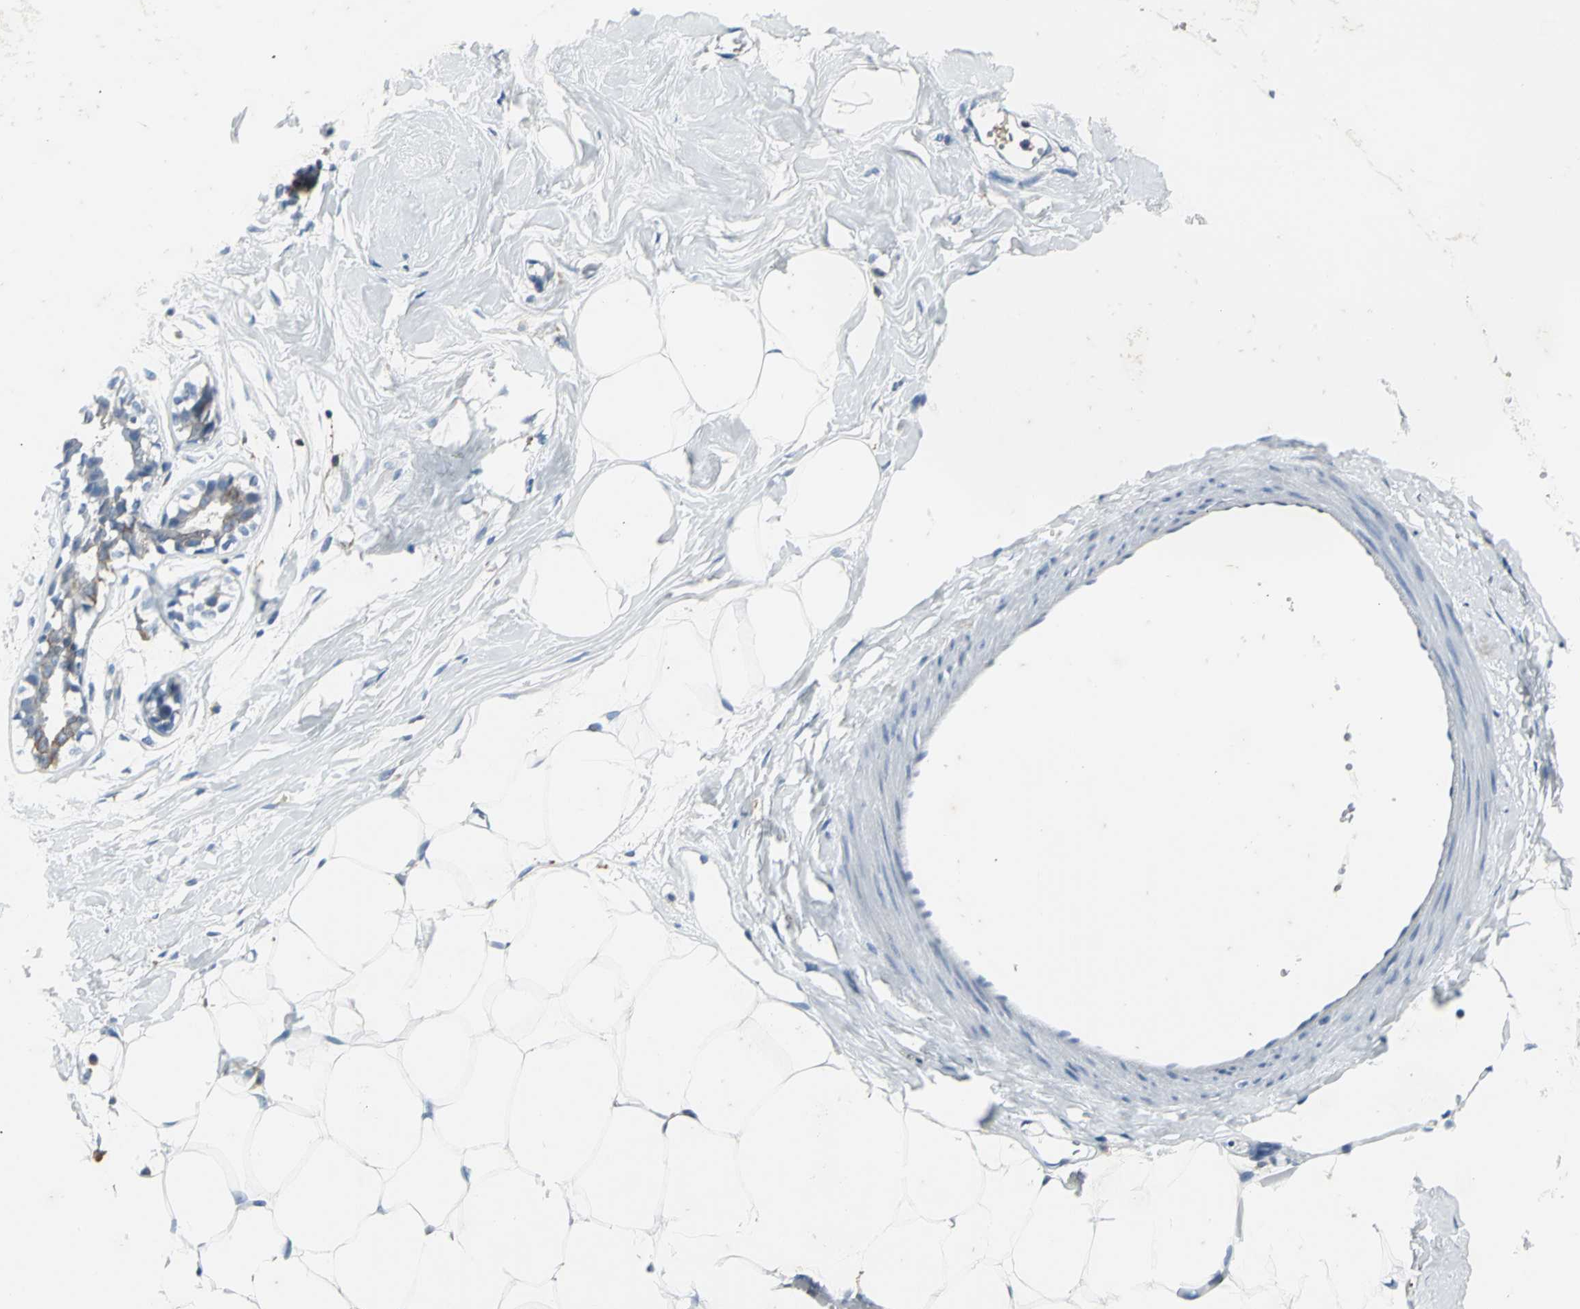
{"staining": {"intensity": "negative", "quantity": "none", "location": "none"}, "tissue": "breast", "cell_type": "Adipocytes", "image_type": "normal", "snomed": [{"axis": "morphology", "description": "Normal tissue, NOS"}, {"axis": "topography", "description": "Breast"}, {"axis": "topography", "description": "Adipose tissue"}], "caption": "Immunohistochemistry micrograph of unremarkable human breast stained for a protein (brown), which shows no expression in adipocytes. (DAB immunohistochemistry visualized using brightfield microscopy, high magnification).", "gene": "IQGAP2", "patient": {"sex": "female", "age": 25}}